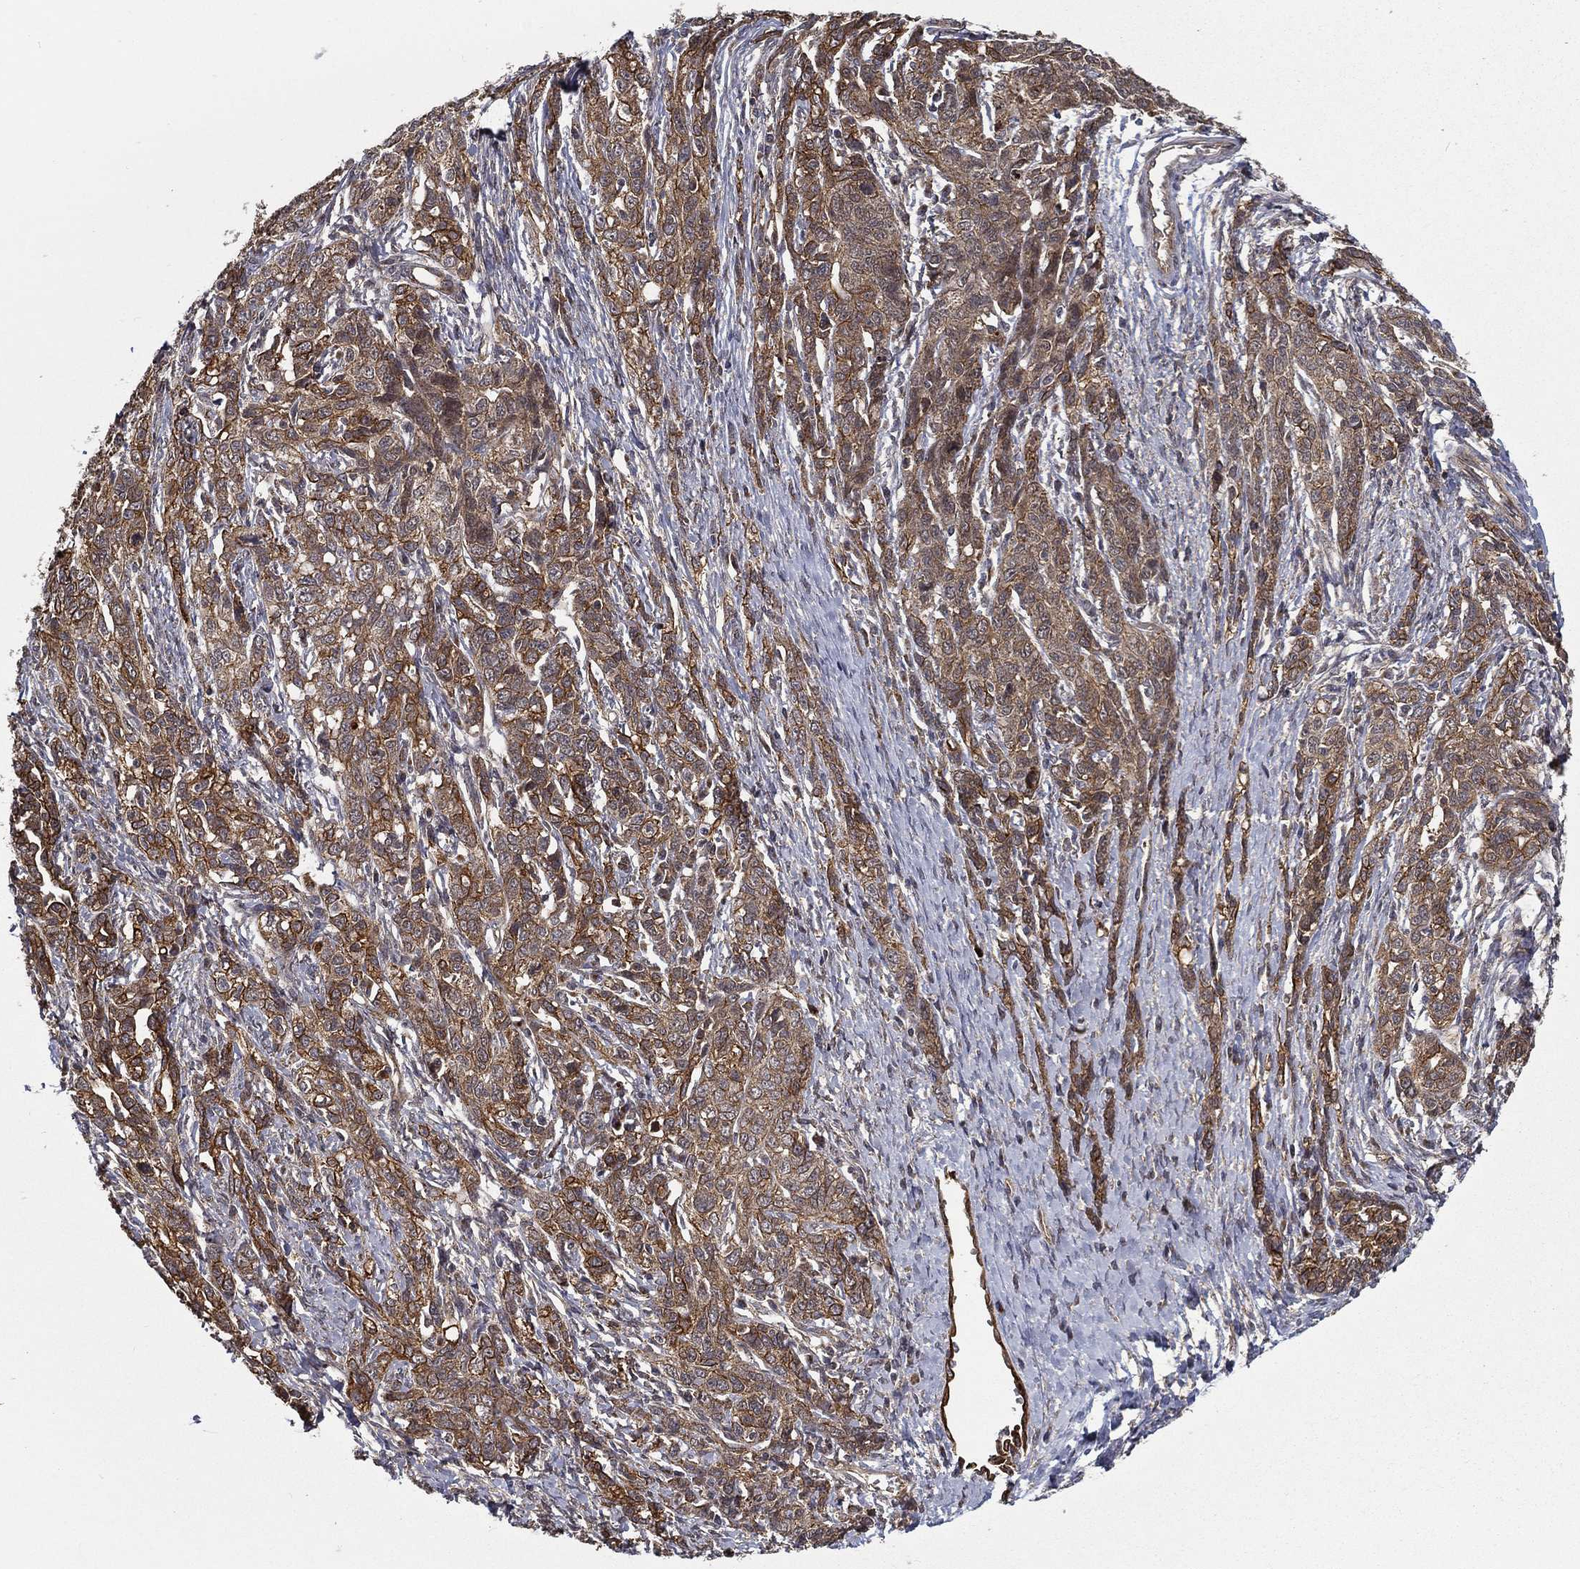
{"staining": {"intensity": "moderate", "quantity": ">75%", "location": "cytoplasmic/membranous"}, "tissue": "ovarian cancer", "cell_type": "Tumor cells", "image_type": "cancer", "snomed": [{"axis": "morphology", "description": "Cystadenocarcinoma, serous, NOS"}, {"axis": "topography", "description": "Ovary"}], "caption": "Moderate cytoplasmic/membranous expression for a protein is present in approximately >75% of tumor cells of ovarian serous cystadenocarcinoma using IHC.", "gene": "UACA", "patient": {"sex": "female", "age": 71}}